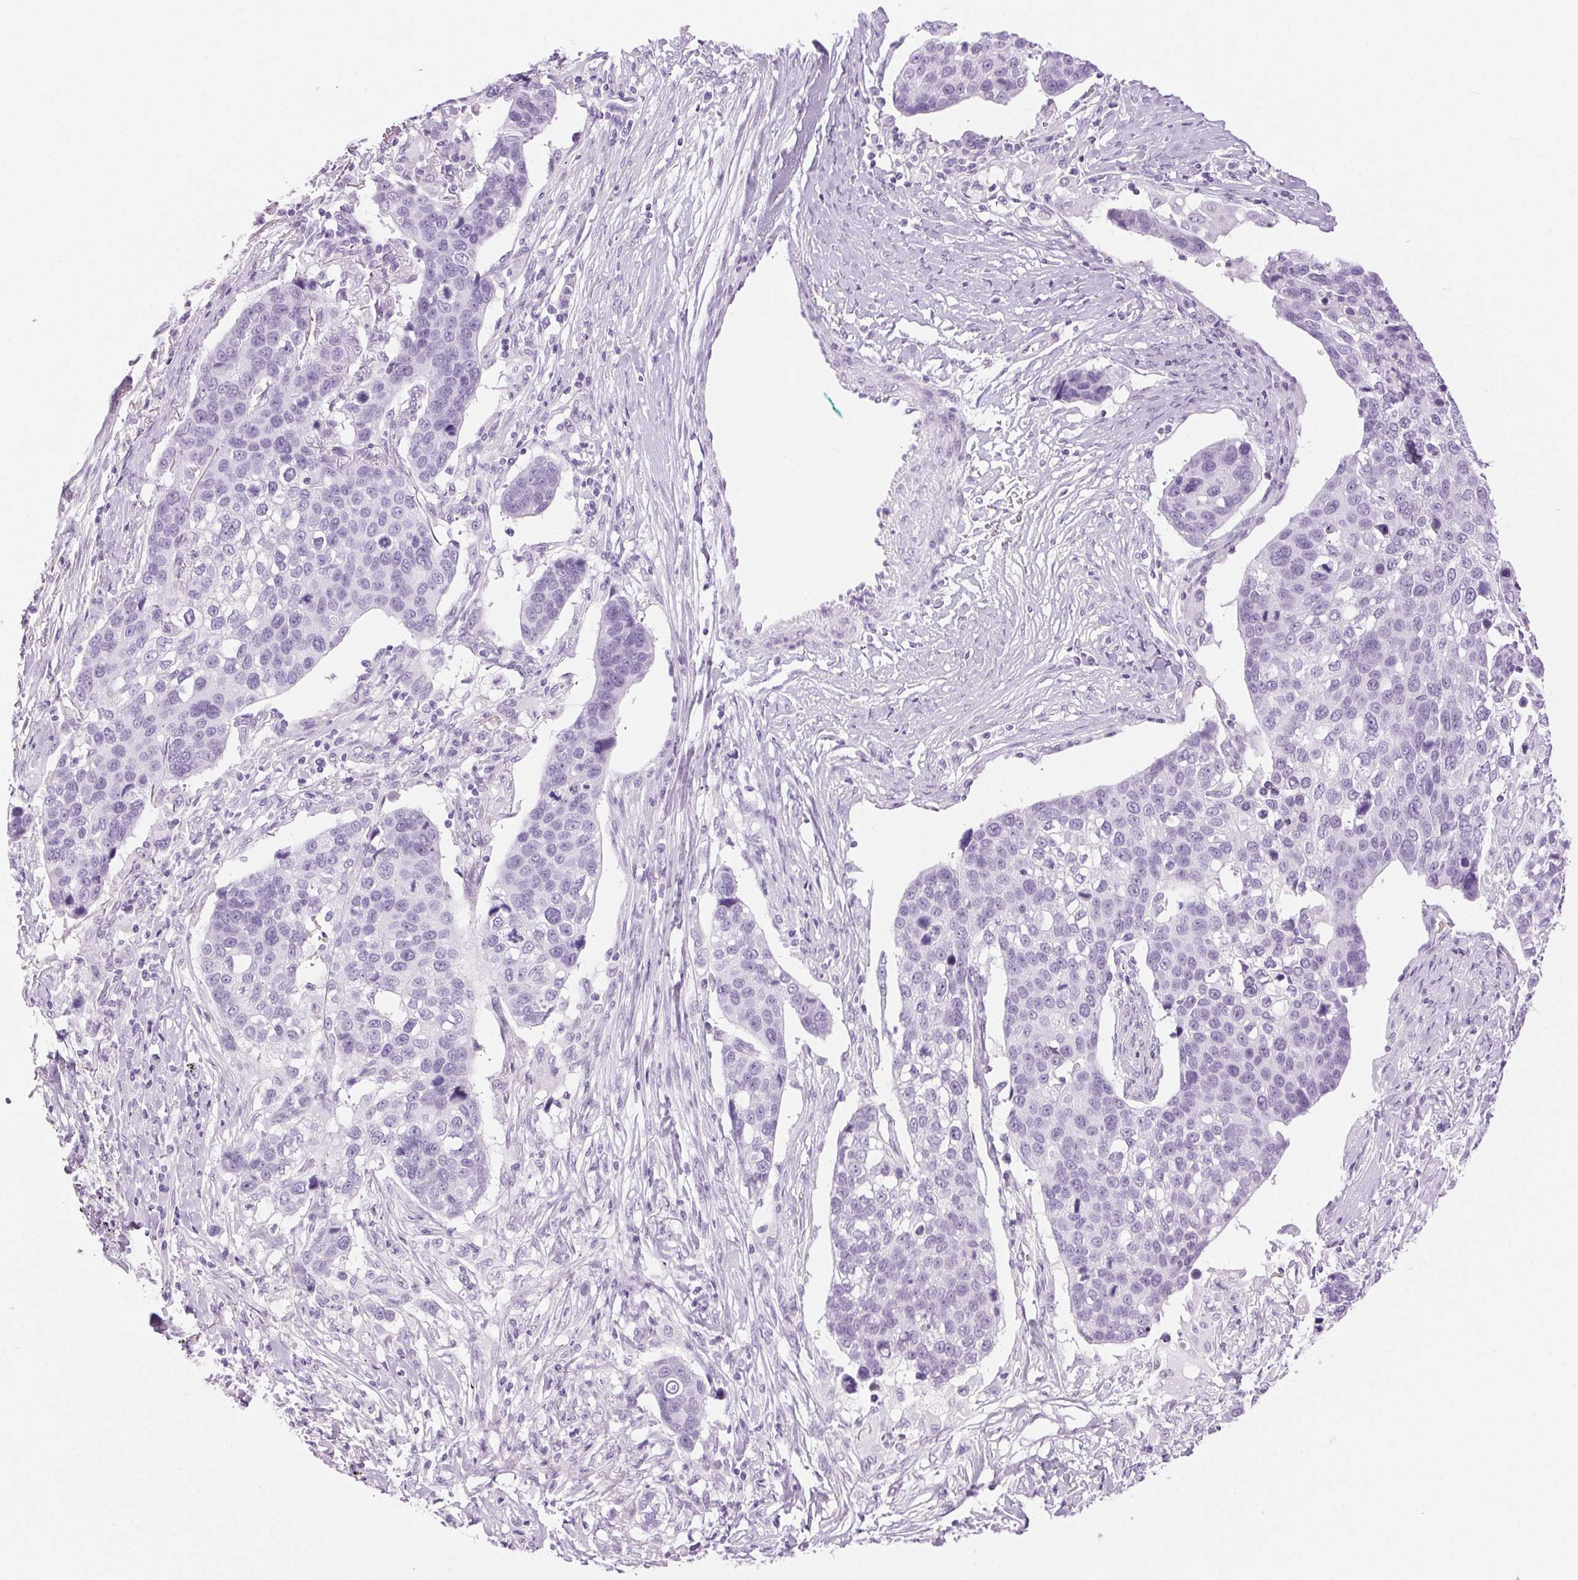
{"staining": {"intensity": "negative", "quantity": "none", "location": "none"}, "tissue": "lung cancer", "cell_type": "Tumor cells", "image_type": "cancer", "snomed": [{"axis": "morphology", "description": "Squamous cell carcinoma, NOS"}, {"axis": "topography", "description": "Lymph node"}, {"axis": "topography", "description": "Lung"}], "caption": "High power microscopy image of an immunohistochemistry photomicrograph of lung cancer, revealing no significant expression in tumor cells.", "gene": "BEND2", "patient": {"sex": "male", "age": 61}}